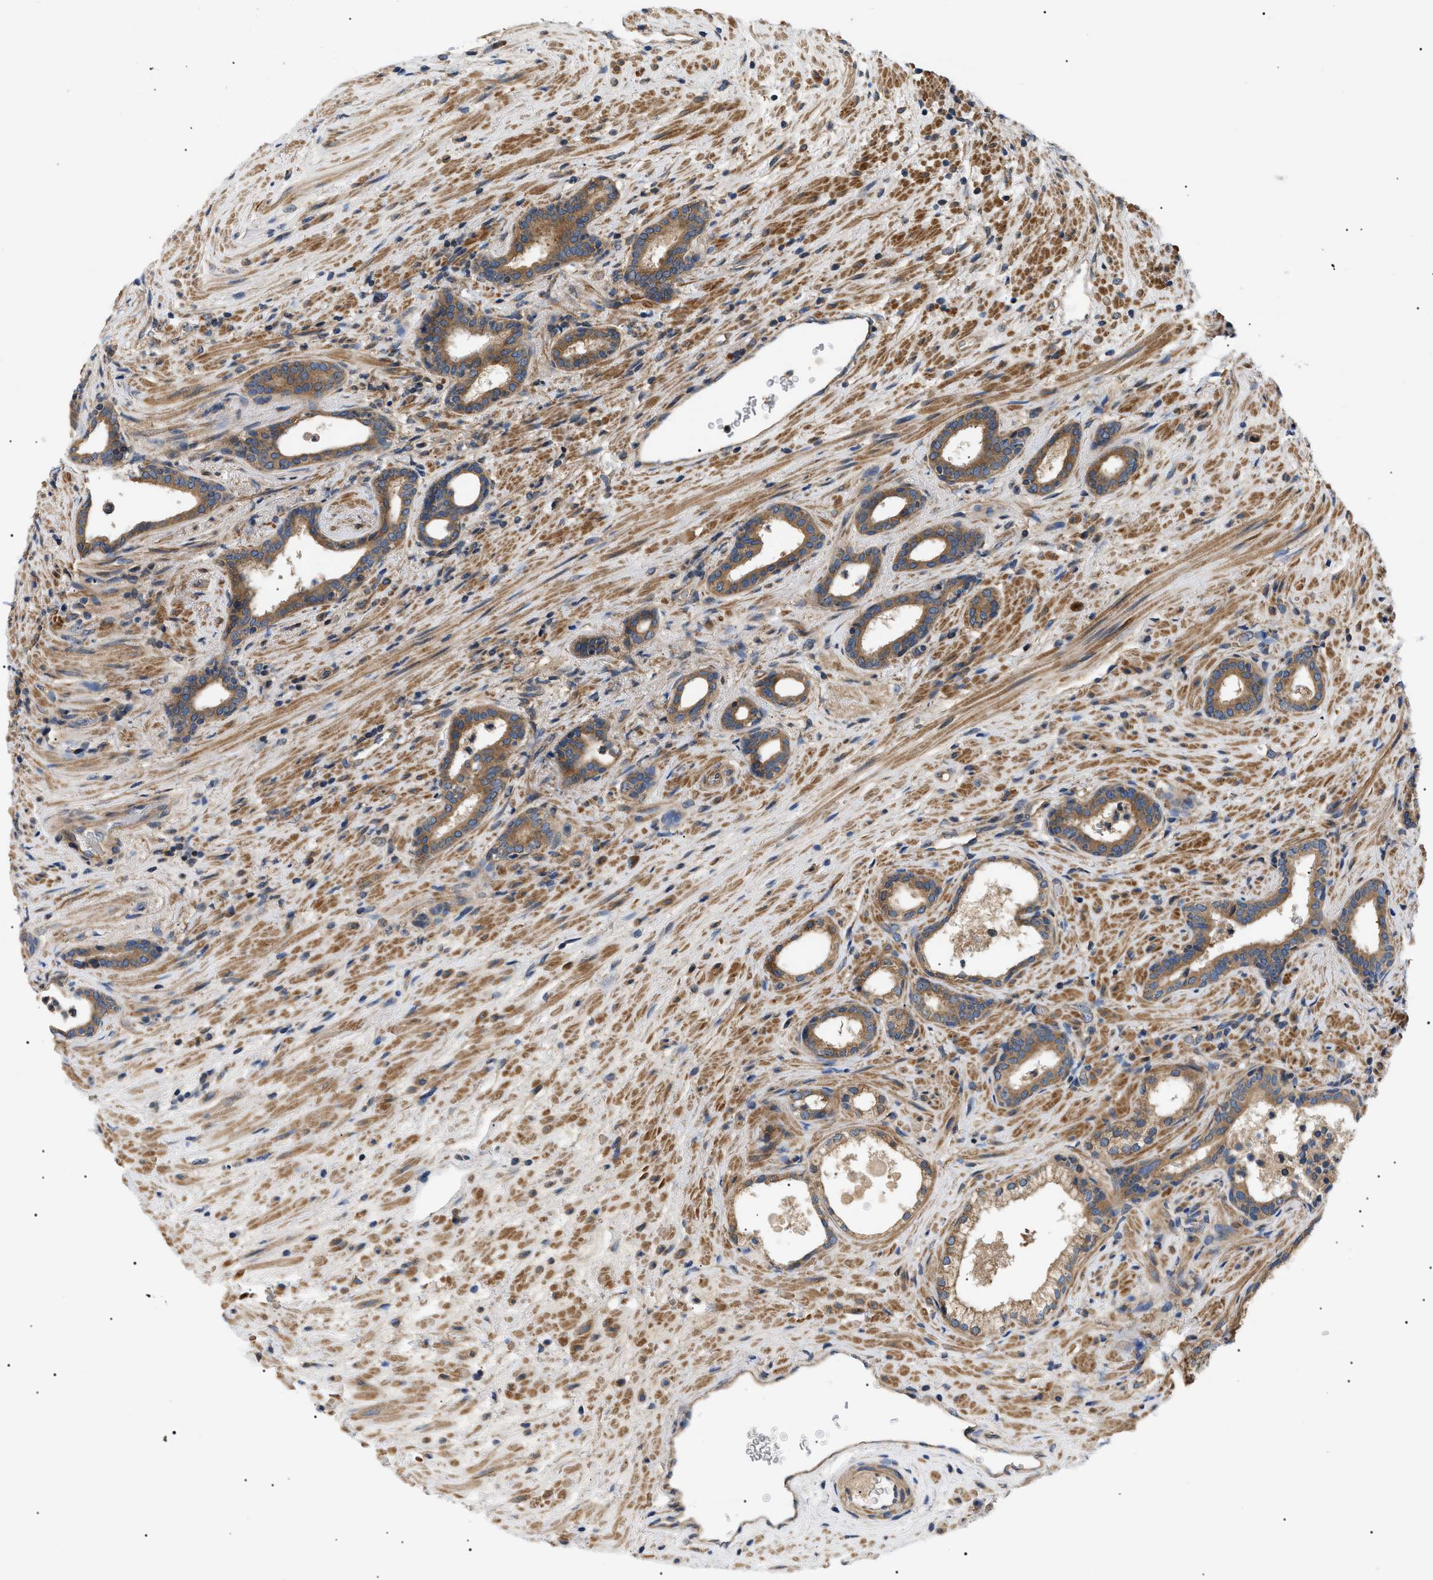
{"staining": {"intensity": "moderate", "quantity": ">75%", "location": "cytoplasmic/membranous"}, "tissue": "prostate cancer", "cell_type": "Tumor cells", "image_type": "cancer", "snomed": [{"axis": "morphology", "description": "Adenocarcinoma, High grade"}, {"axis": "topography", "description": "Prostate"}], "caption": "Immunohistochemistry (IHC) of human prostate cancer (high-grade adenocarcinoma) displays medium levels of moderate cytoplasmic/membranous staining in about >75% of tumor cells.", "gene": "PPM1B", "patient": {"sex": "male", "age": 71}}